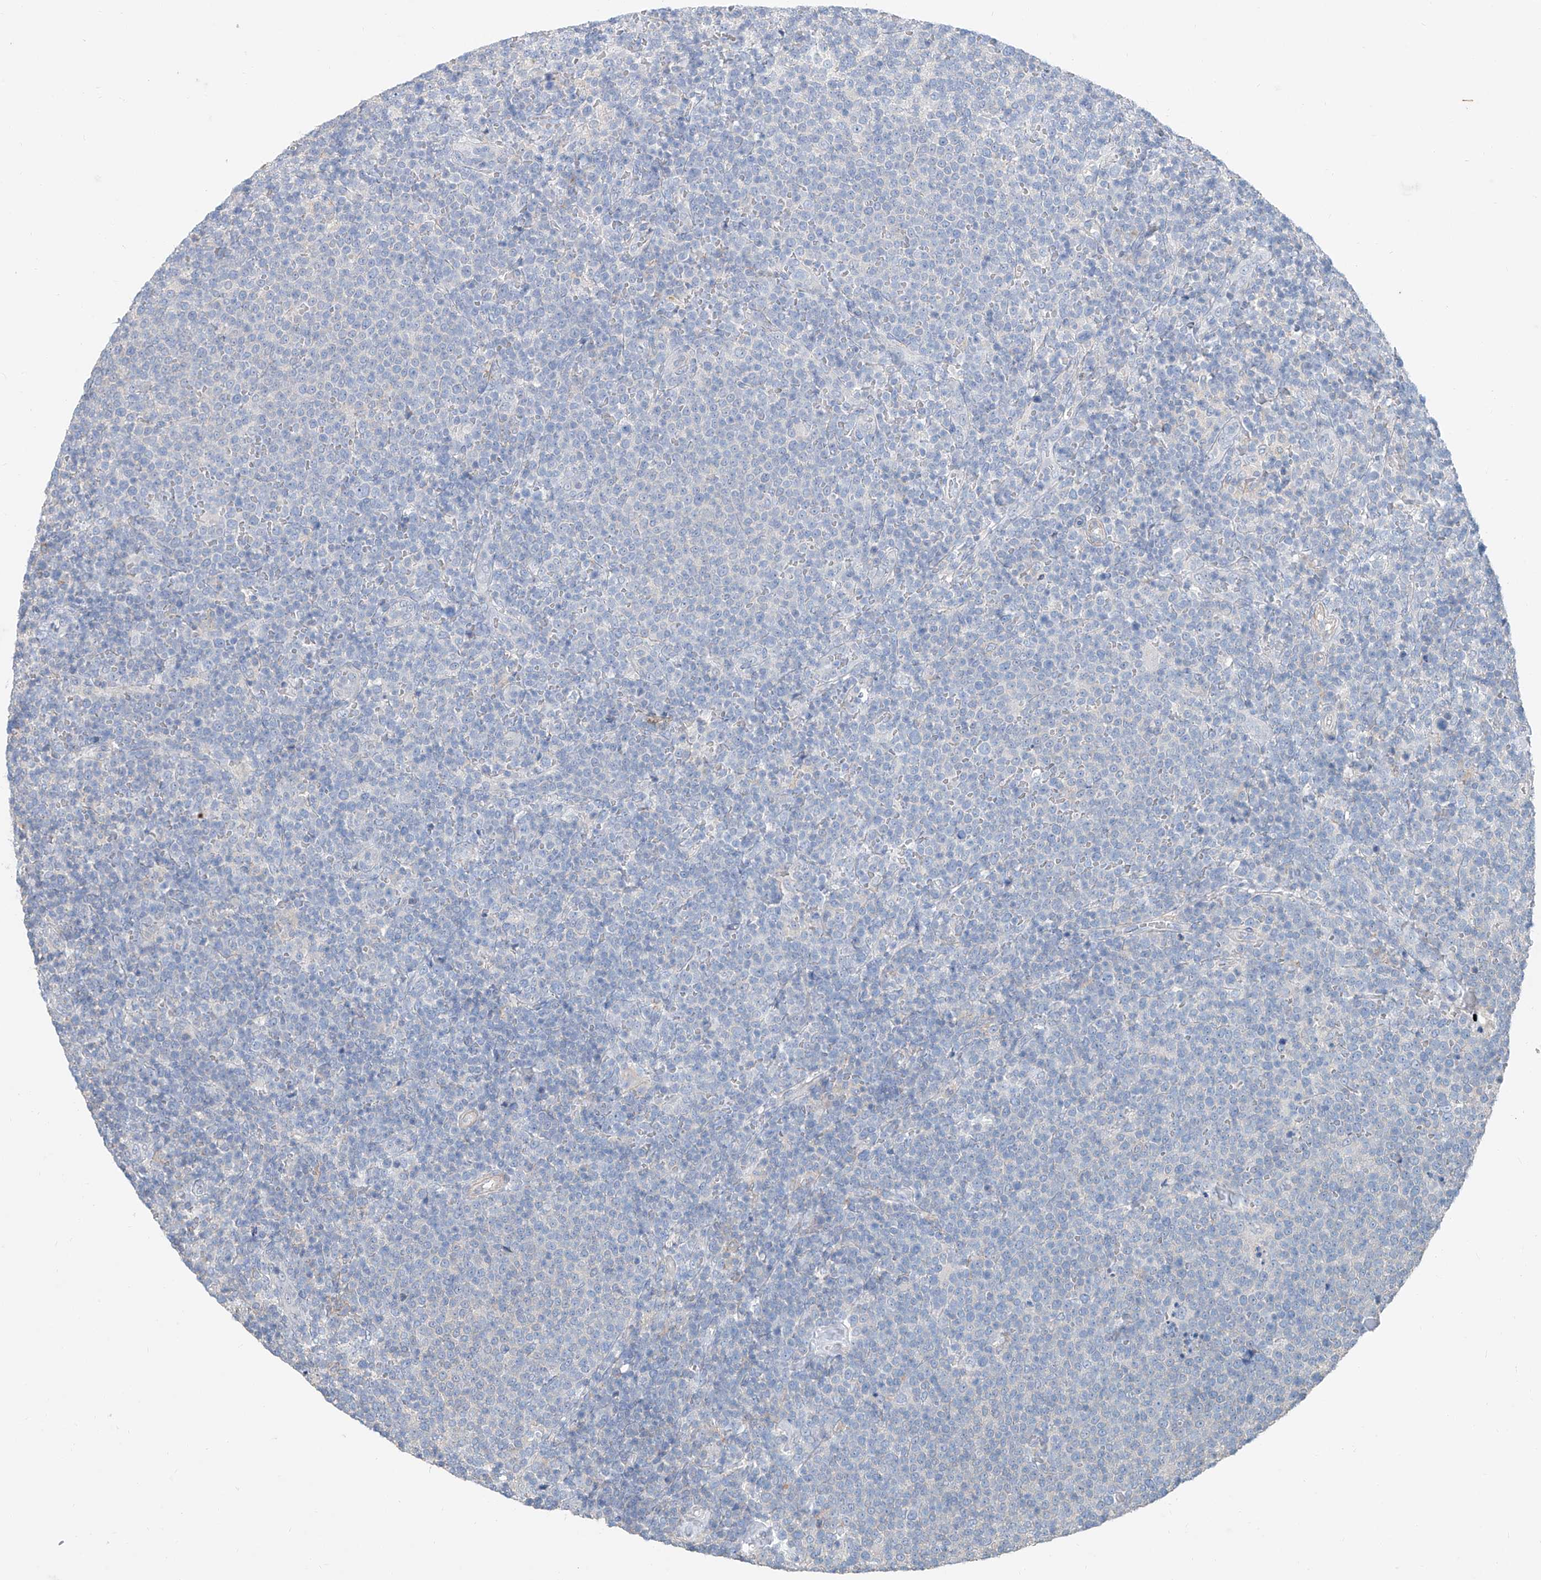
{"staining": {"intensity": "negative", "quantity": "none", "location": "none"}, "tissue": "lymphoma", "cell_type": "Tumor cells", "image_type": "cancer", "snomed": [{"axis": "morphology", "description": "Malignant lymphoma, non-Hodgkin's type, High grade"}, {"axis": "topography", "description": "Lymph node"}], "caption": "Image shows no protein positivity in tumor cells of high-grade malignant lymphoma, non-Hodgkin's type tissue.", "gene": "ANKRD34A", "patient": {"sex": "male", "age": 61}}